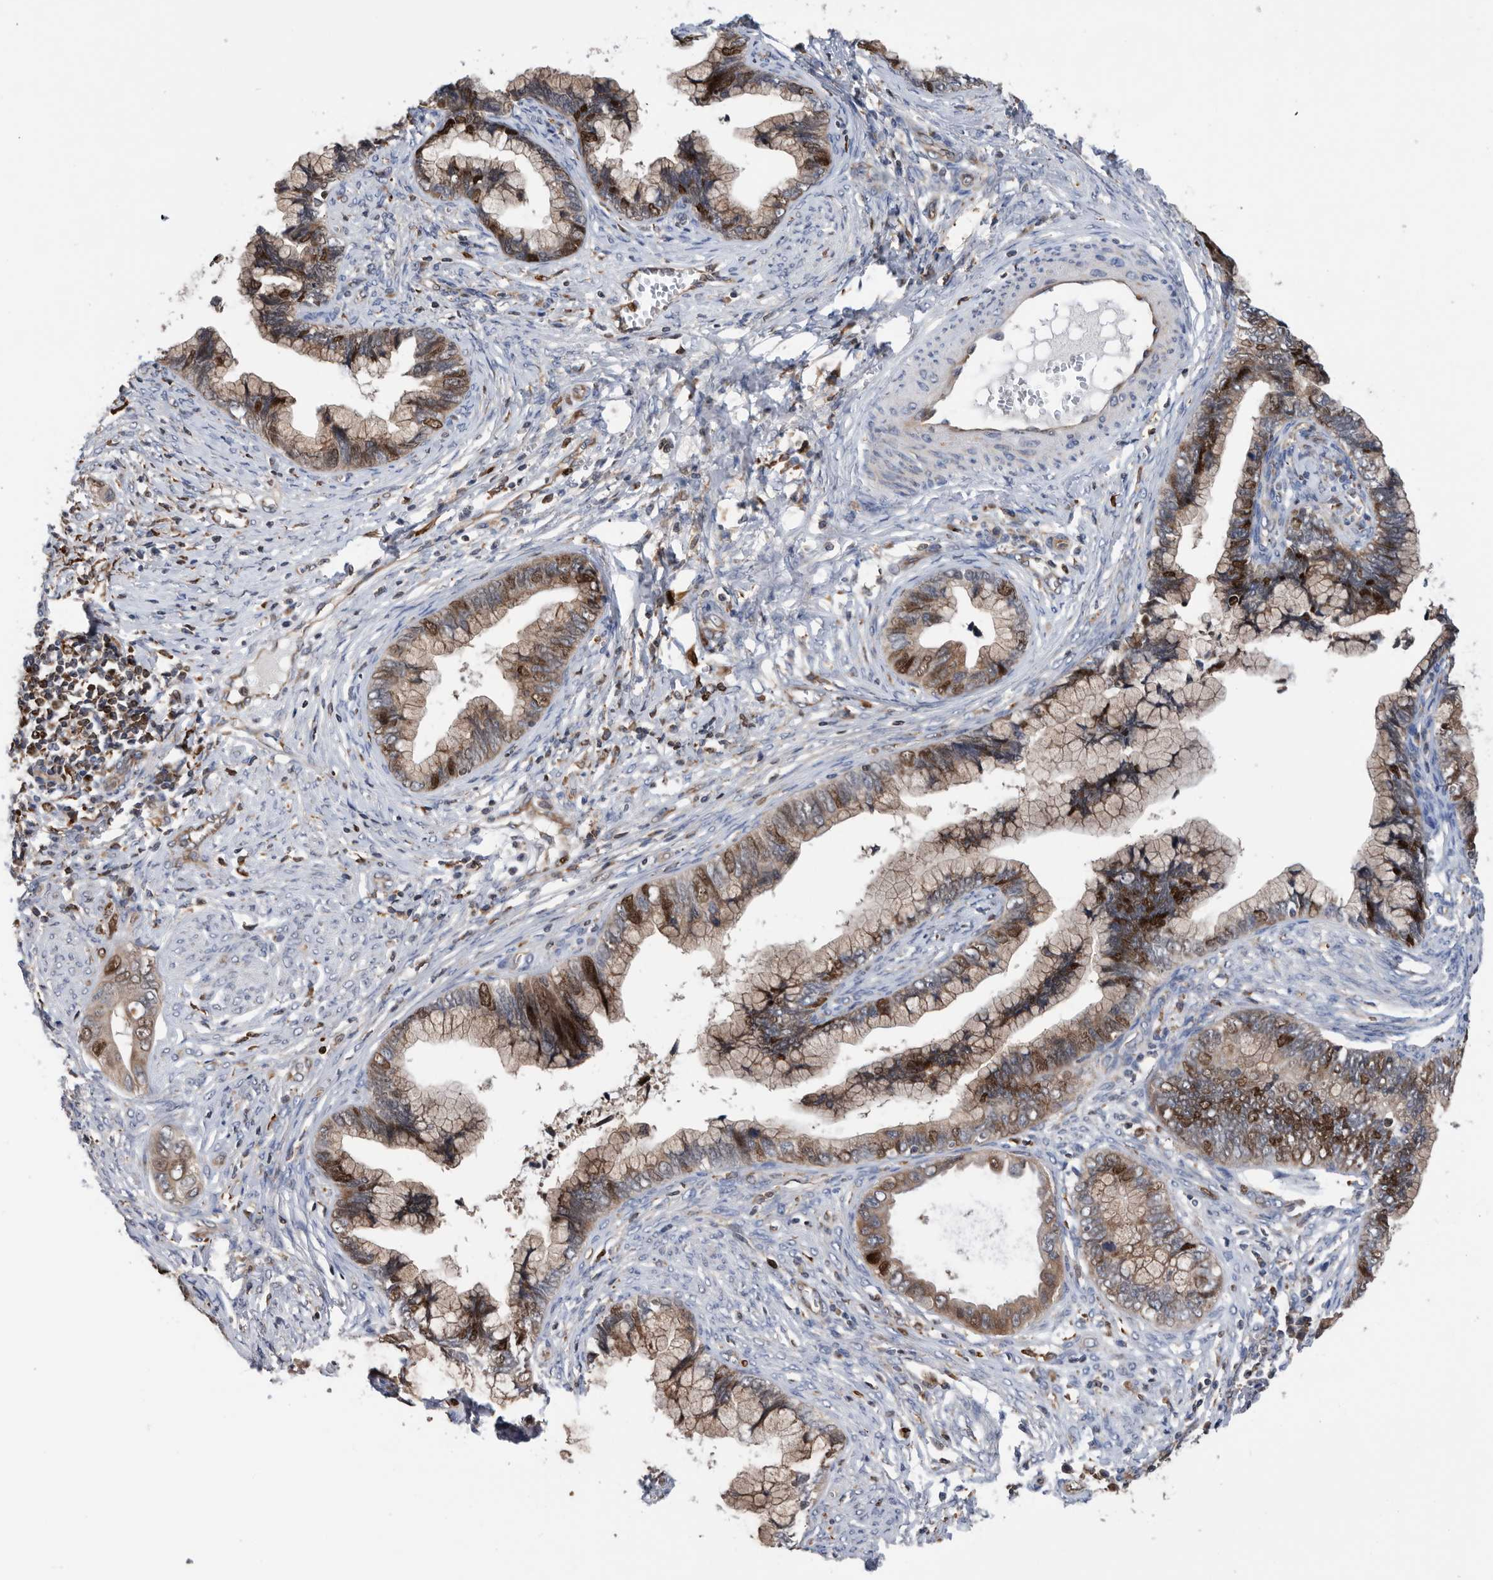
{"staining": {"intensity": "strong", "quantity": "25%-75%", "location": "nuclear"}, "tissue": "cervical cancer", "cell_type": "Tumor cells", "image_type": "cancer", "snomed": [{"axis": "morphology", "description": "Adenocarcinoma, NOS"}, {"axis": "topography", "description": "Cervix"}], "caption": "This photomicrograph displays cervical cancer (adenocarcinoma) stained with immunohistochemistry to label a protein in brown. The nuclear of tumor cells show strong positivity for the protein. Nuclei are counter-stained blue.", "gene": "ATAD2", "patient": {"sex": "female", "age": 44}}